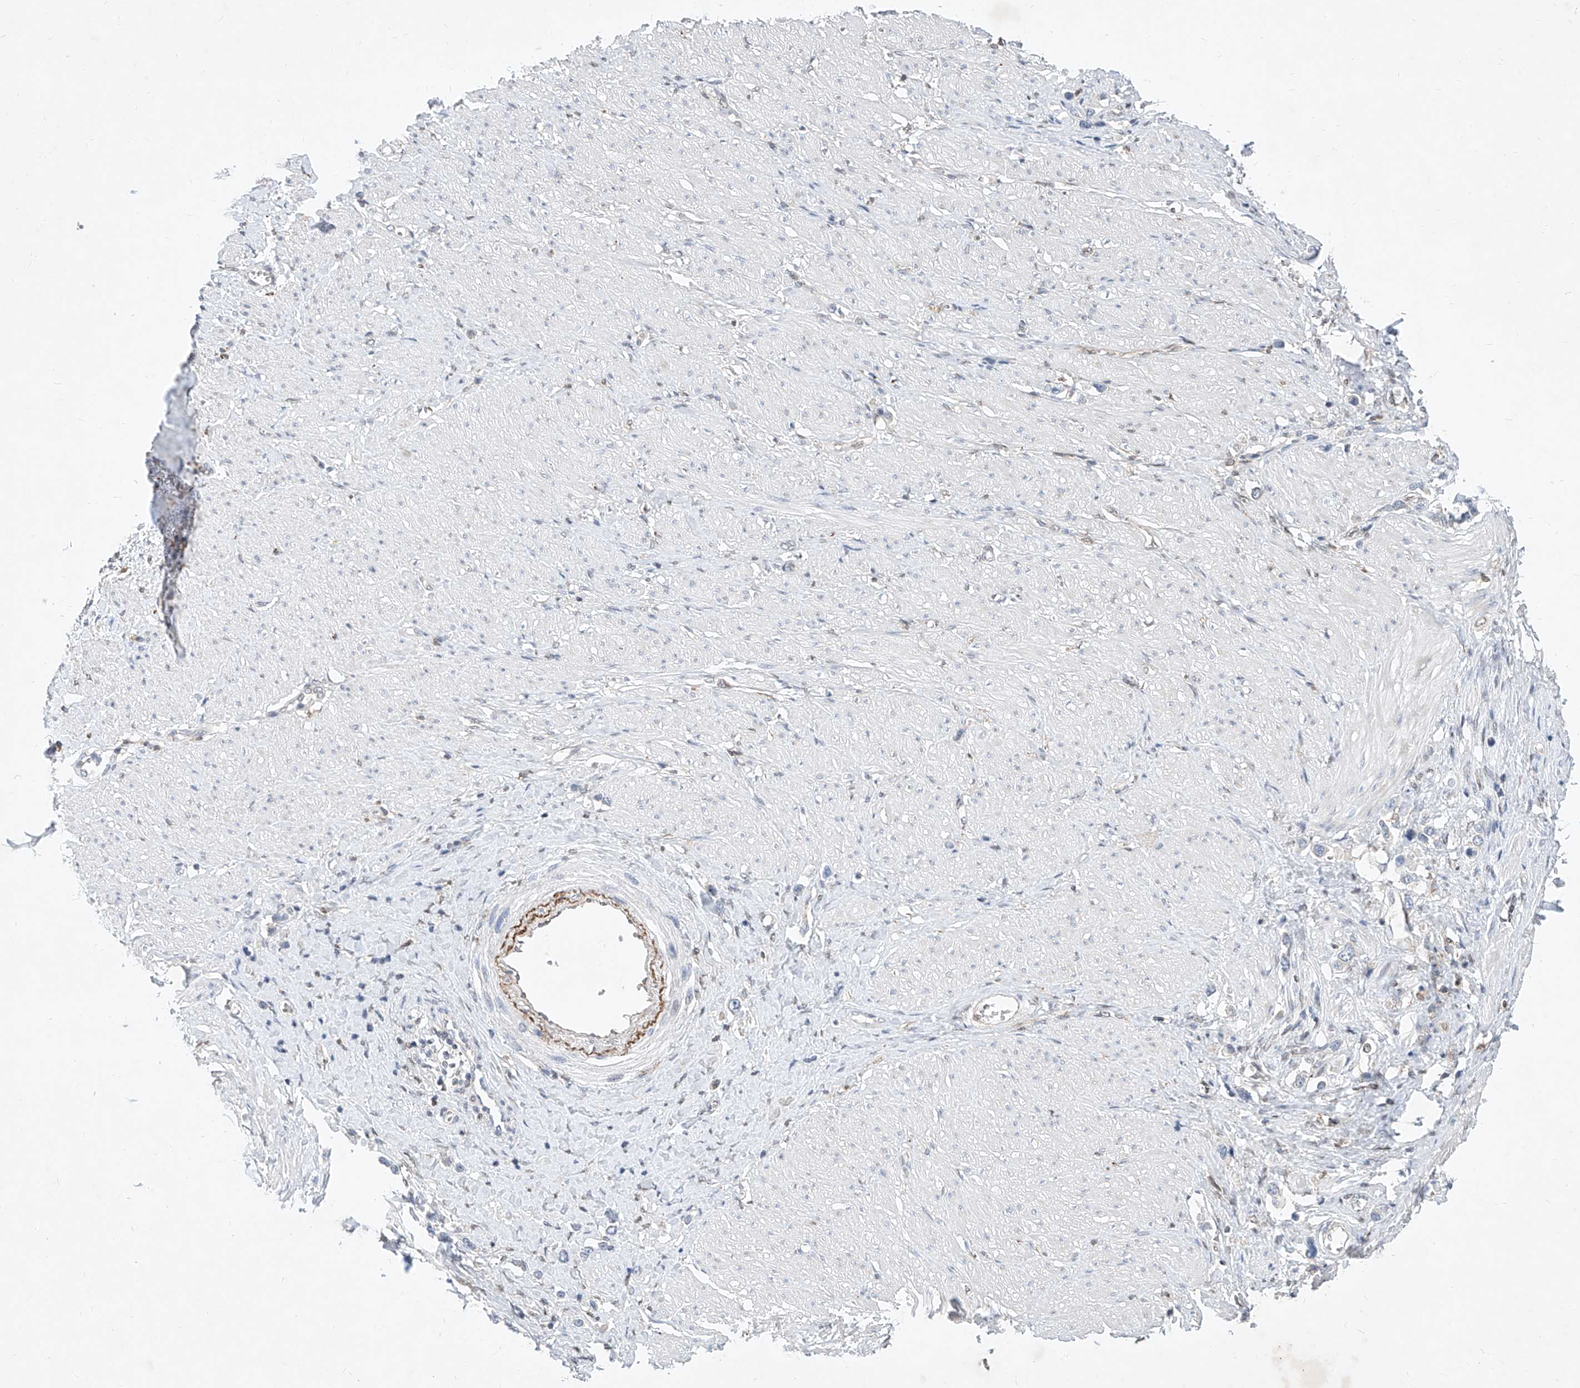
{"staining": {"intensity": "negative", "quantity": "none", "location": "none"}, "tissue": "stomach cancer", "cell_type": "Tumor cells", "image_type": "cancer", "snomed": [{"axis": "morphology", "description": "Adenocarcinoma, NOS"}, {"axis": "topography", "description": "Stomach"}], "caption": "Stomach cancer stained for a protein using immunohistochemistry reveals no expression tumor cells.", "gene": "MX2", "patient": {"sex": "female", "age": 65}}